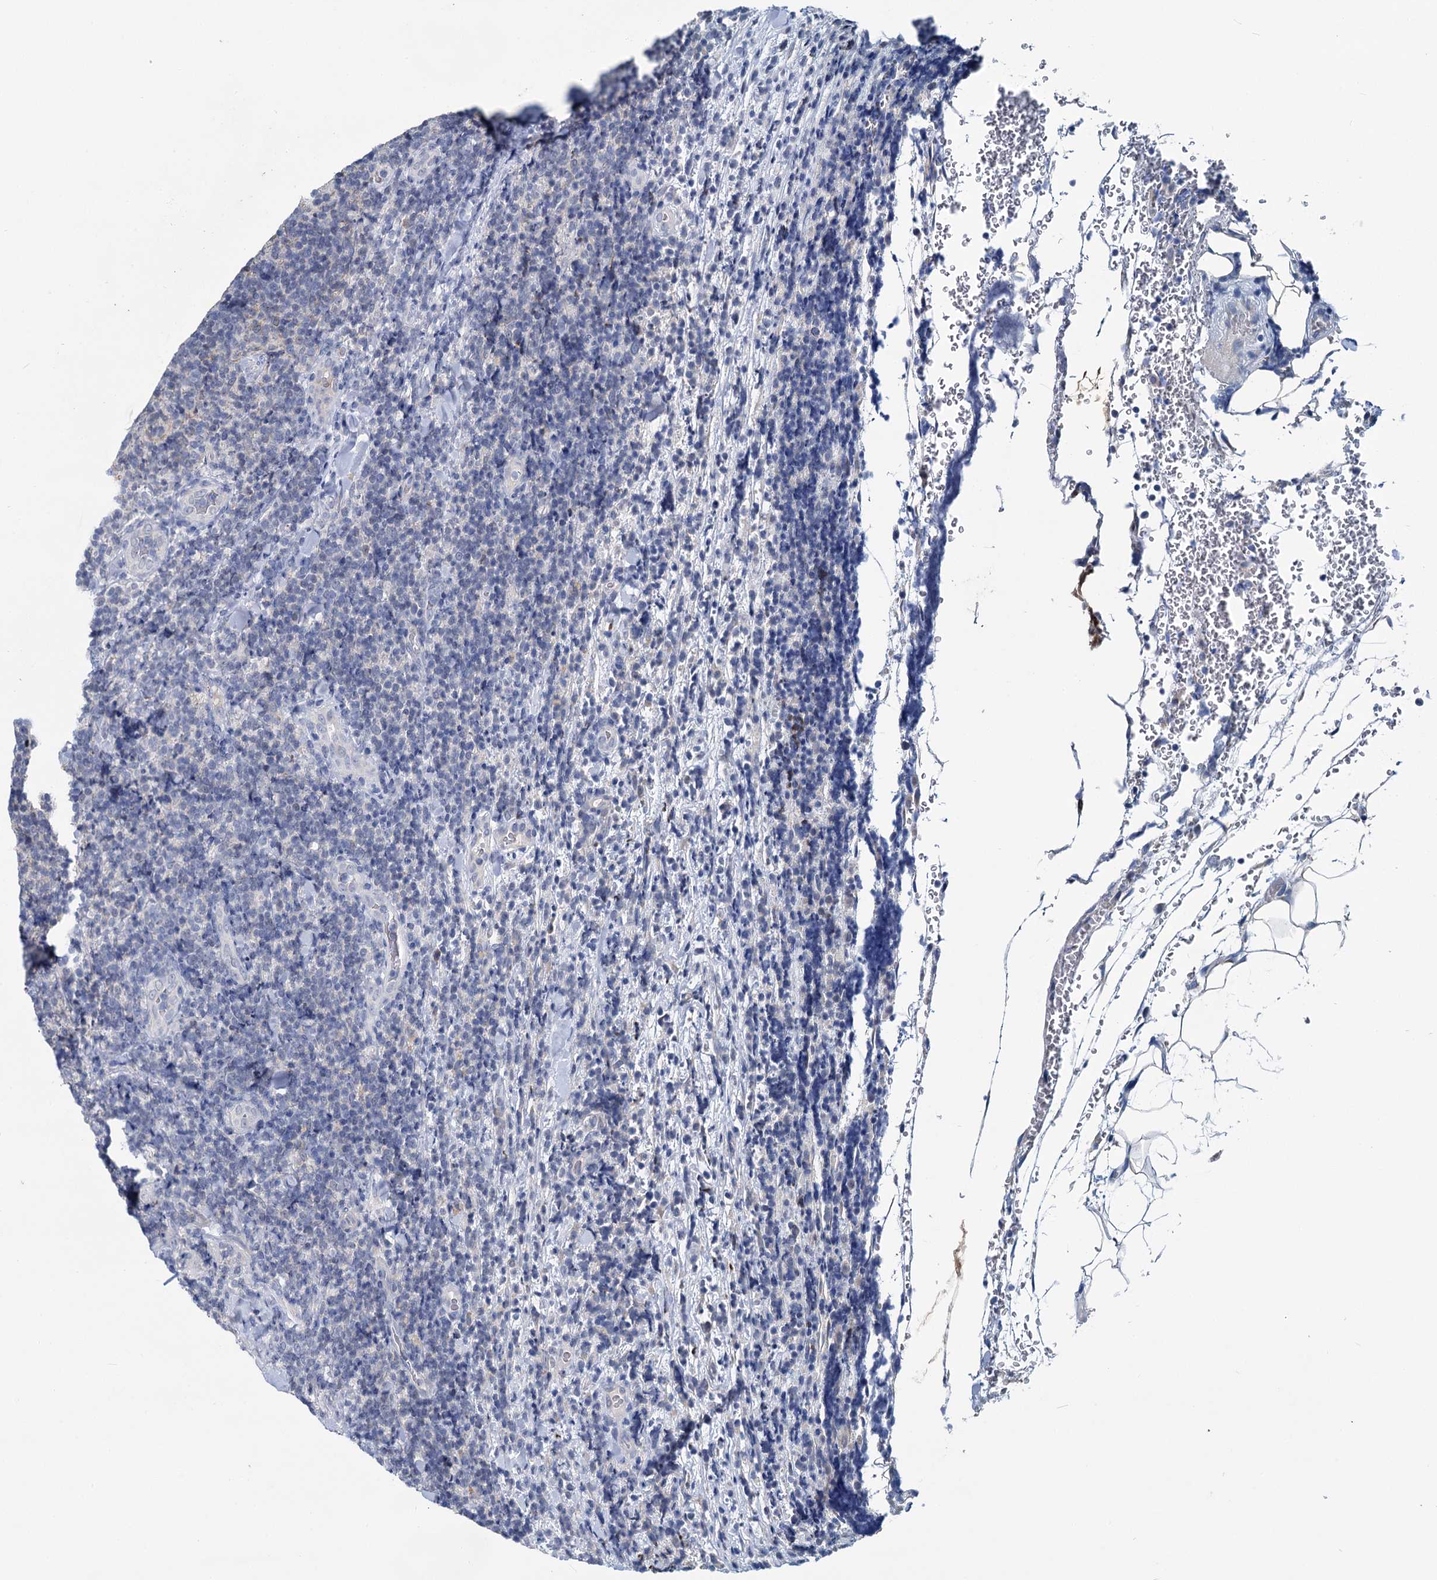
{"staining": {"intensity": "negative", "quantity": "none", "location": "none"}, "tissue": "lymphoma", "cell_type": "Tumor cells", "image_type": "cancer", "snomed": [{"axis": "morphology", "description": "Malignant lymphoma, non-Hodgkin's type, Low grade"}, {"axis": "topography", "description": "Lymph node"}], "caption": "High power microscopy image of an immunohistochemistry micrograph of low-grade malignant lymphoma, non-Hodgkin's type, revealing no significant expression in tumor cells.", "gene": "ANKRD42", "patient": {"sex": "male", "age": 66}}